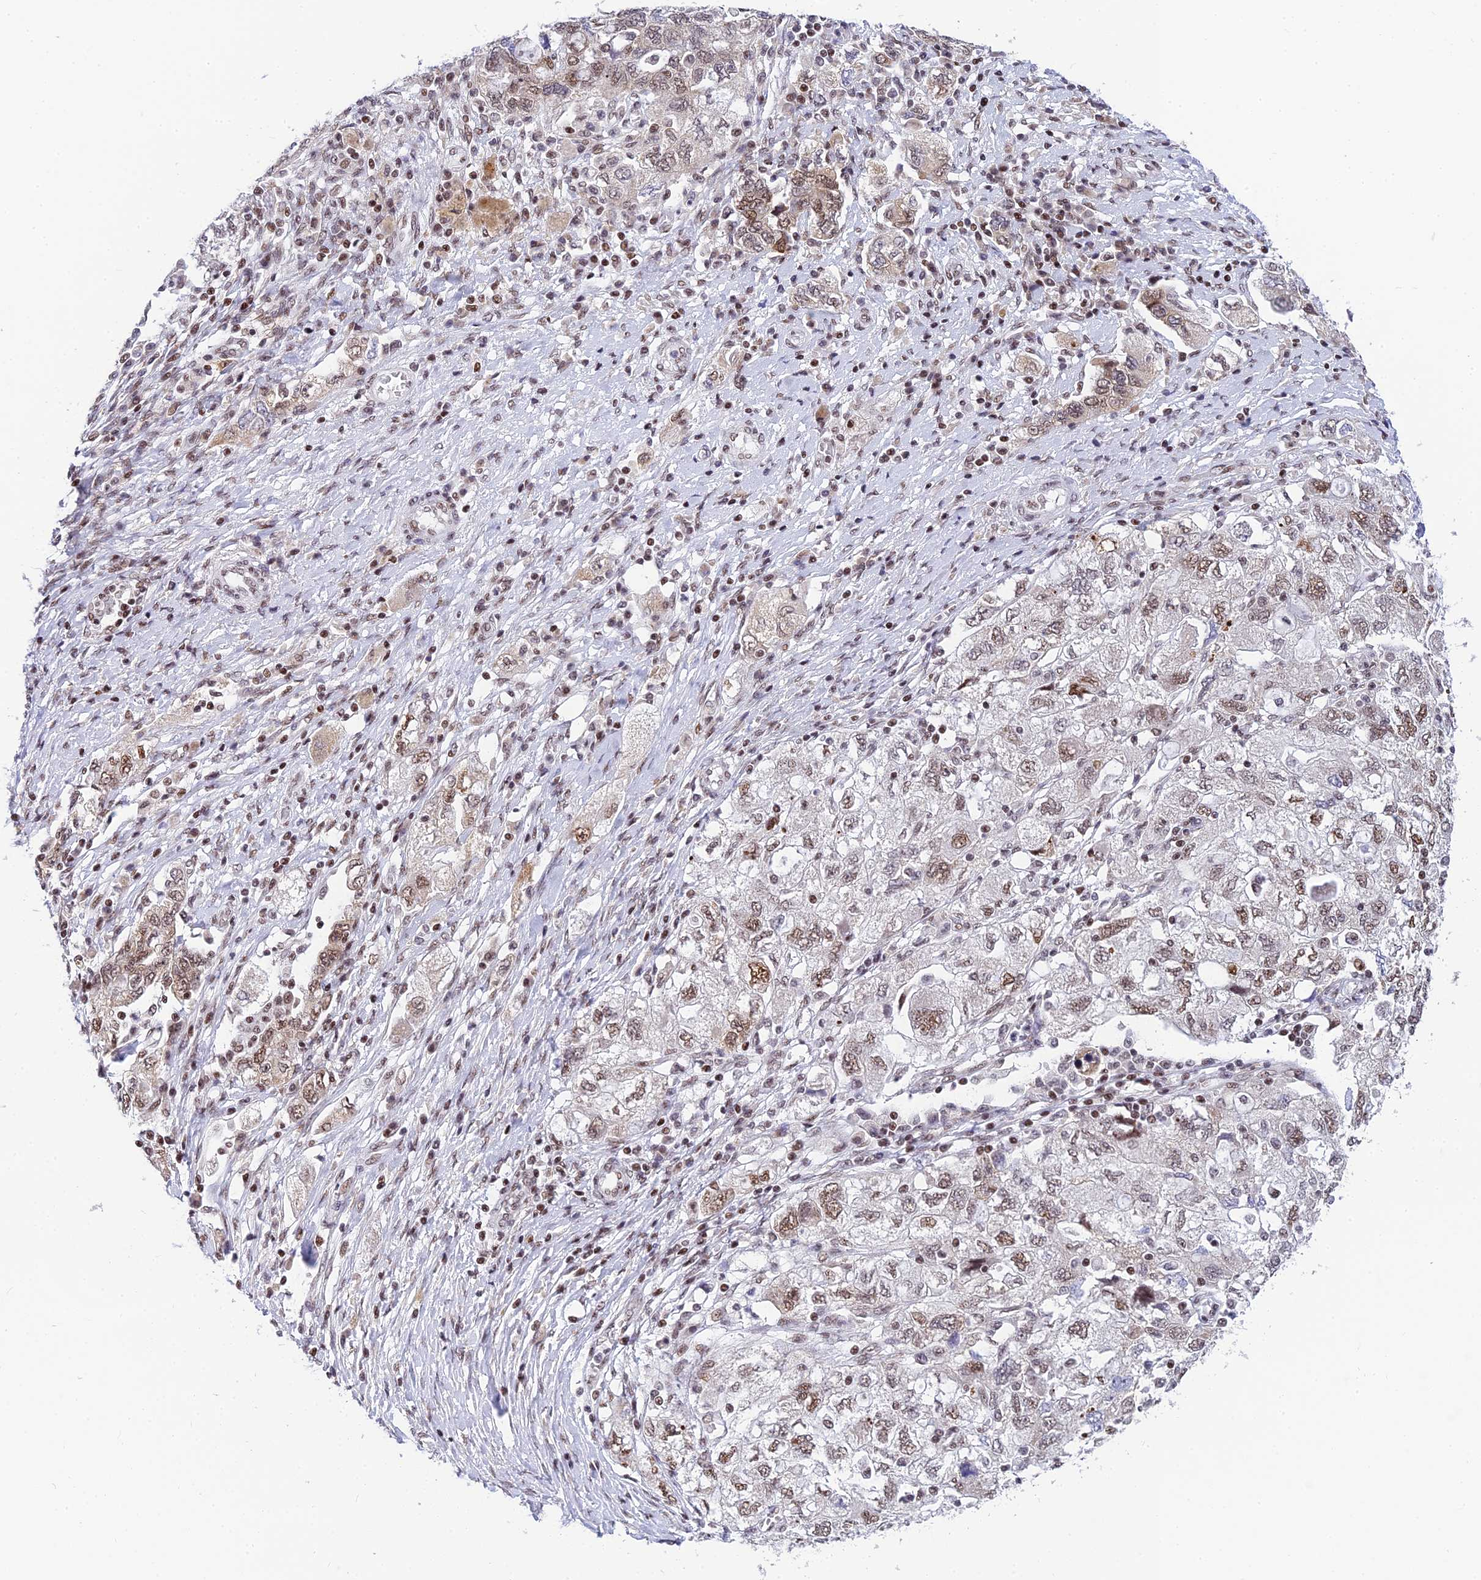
{"staining": {"intensity": "moderate", "quantity": "25%-75%", "location": "nuclear"}, "tissue": "ovarian cancer", "cell_type": "Tumor cells", "image_type": "cancer", "snomed": [{"axis": "morphology", "description": "Carcinoma, NOS"}, {"axis": "morphology", "description": "Cystadenocarcinoma, serous, NOS"}, {"axis": "topography", "description": "Ovary"}], "caption": "There is medium levels of moderate nuclear positivity in tumor cells of carcinoma (ovarian), as demonstrated by immunohistochemical staining (brown color).", "gene": "USP22", "patient": {"sex": "female", "age": 69}}